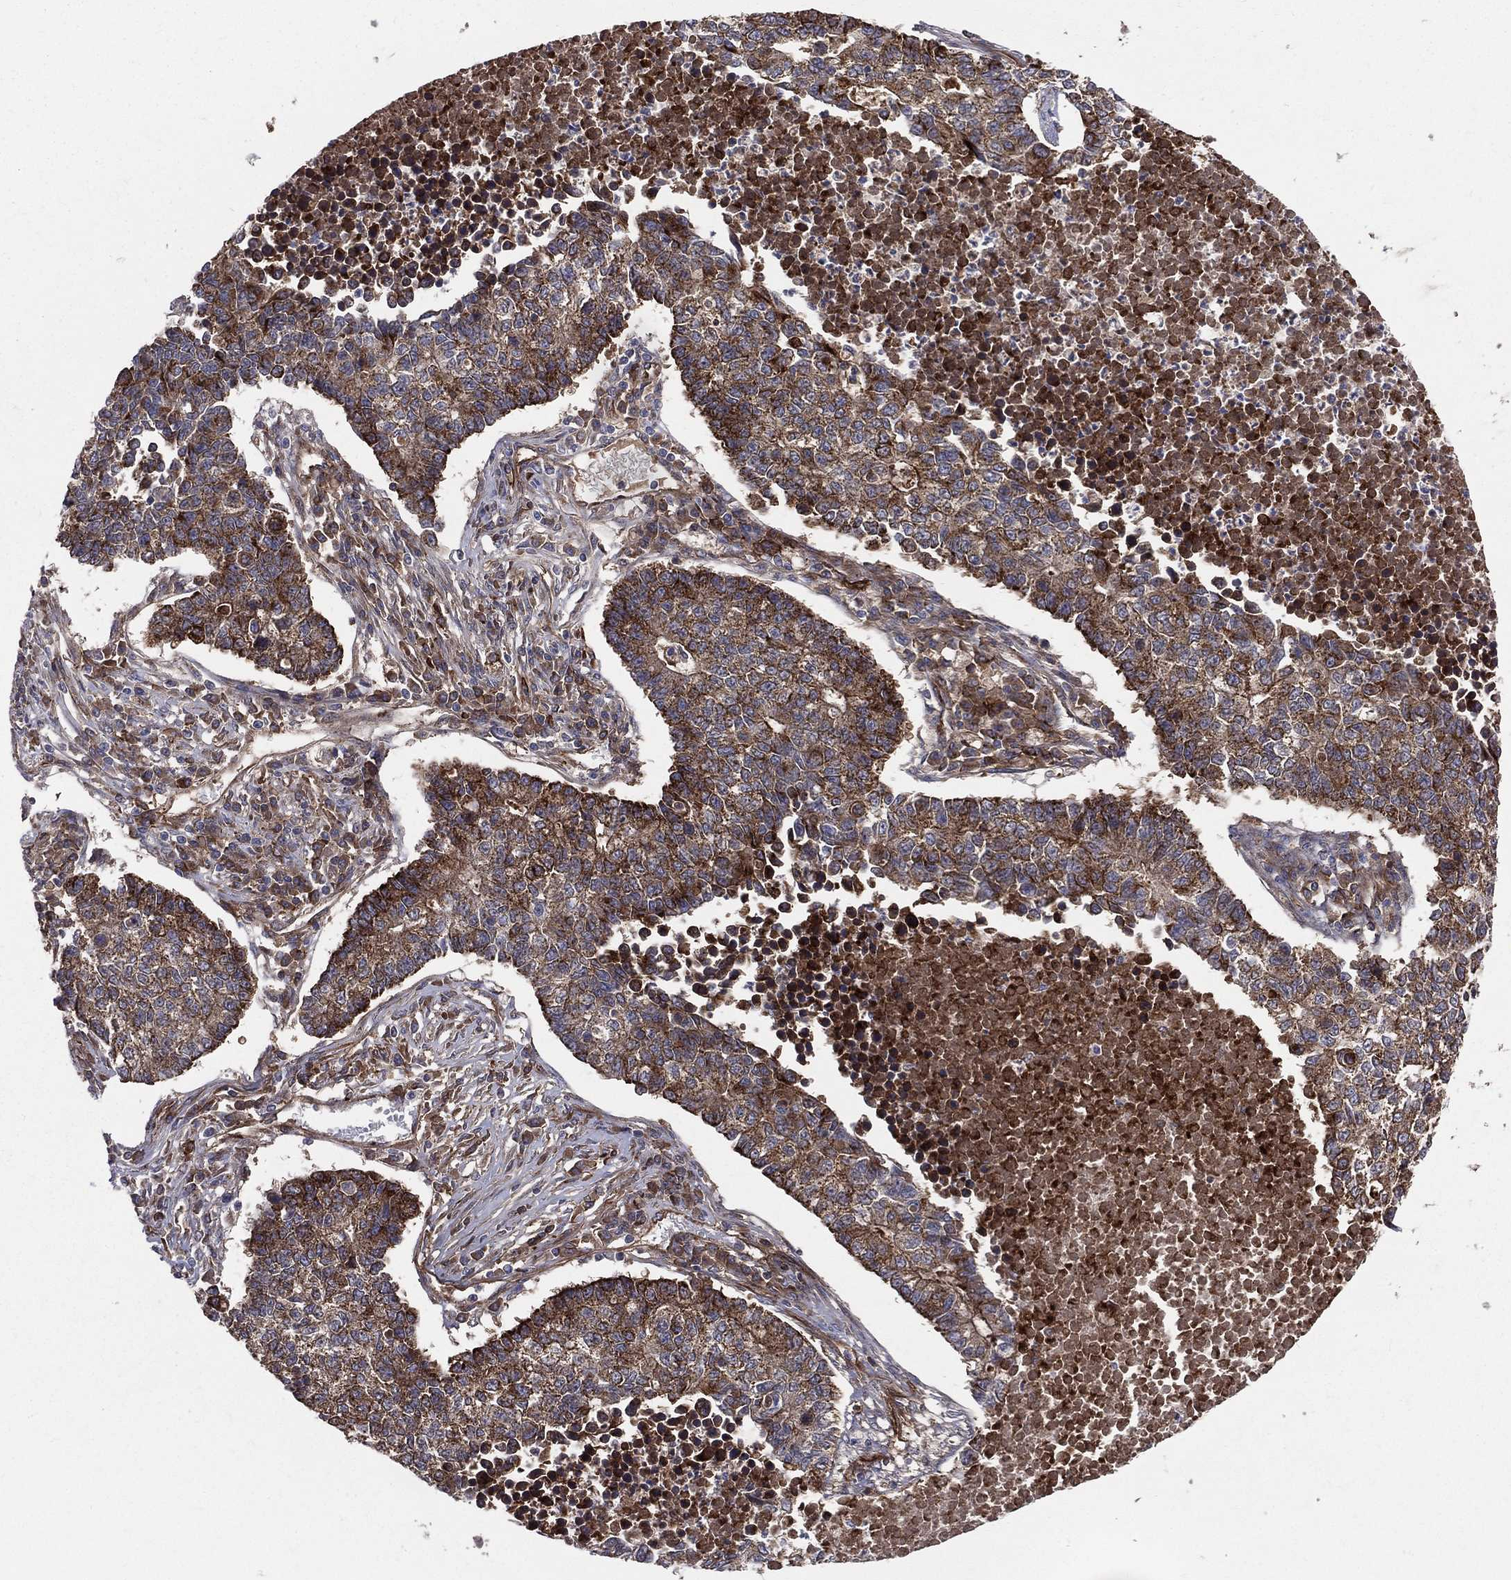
{"staining": {"intensity": "strong", "quantity": ">75%", "location": "cytoplasmic/membranous"}, "tissue": "lung cancer", "cell_type": "Tumor cells", "image_type": "cancer", "snomed": [{"axis": "morphology", "description": "Adenocarcinoma, NOS"}, {"axis": "topography", "description": "Lung"}], "caption": "An image of human lung cancer (adenocarcinoma) stained for a protein demonstrates strong cytoplasmic/membranous brown staining in tumor cells.", "gene": "ENTPD1", "patient": {"sex": "male", "age": 57}}